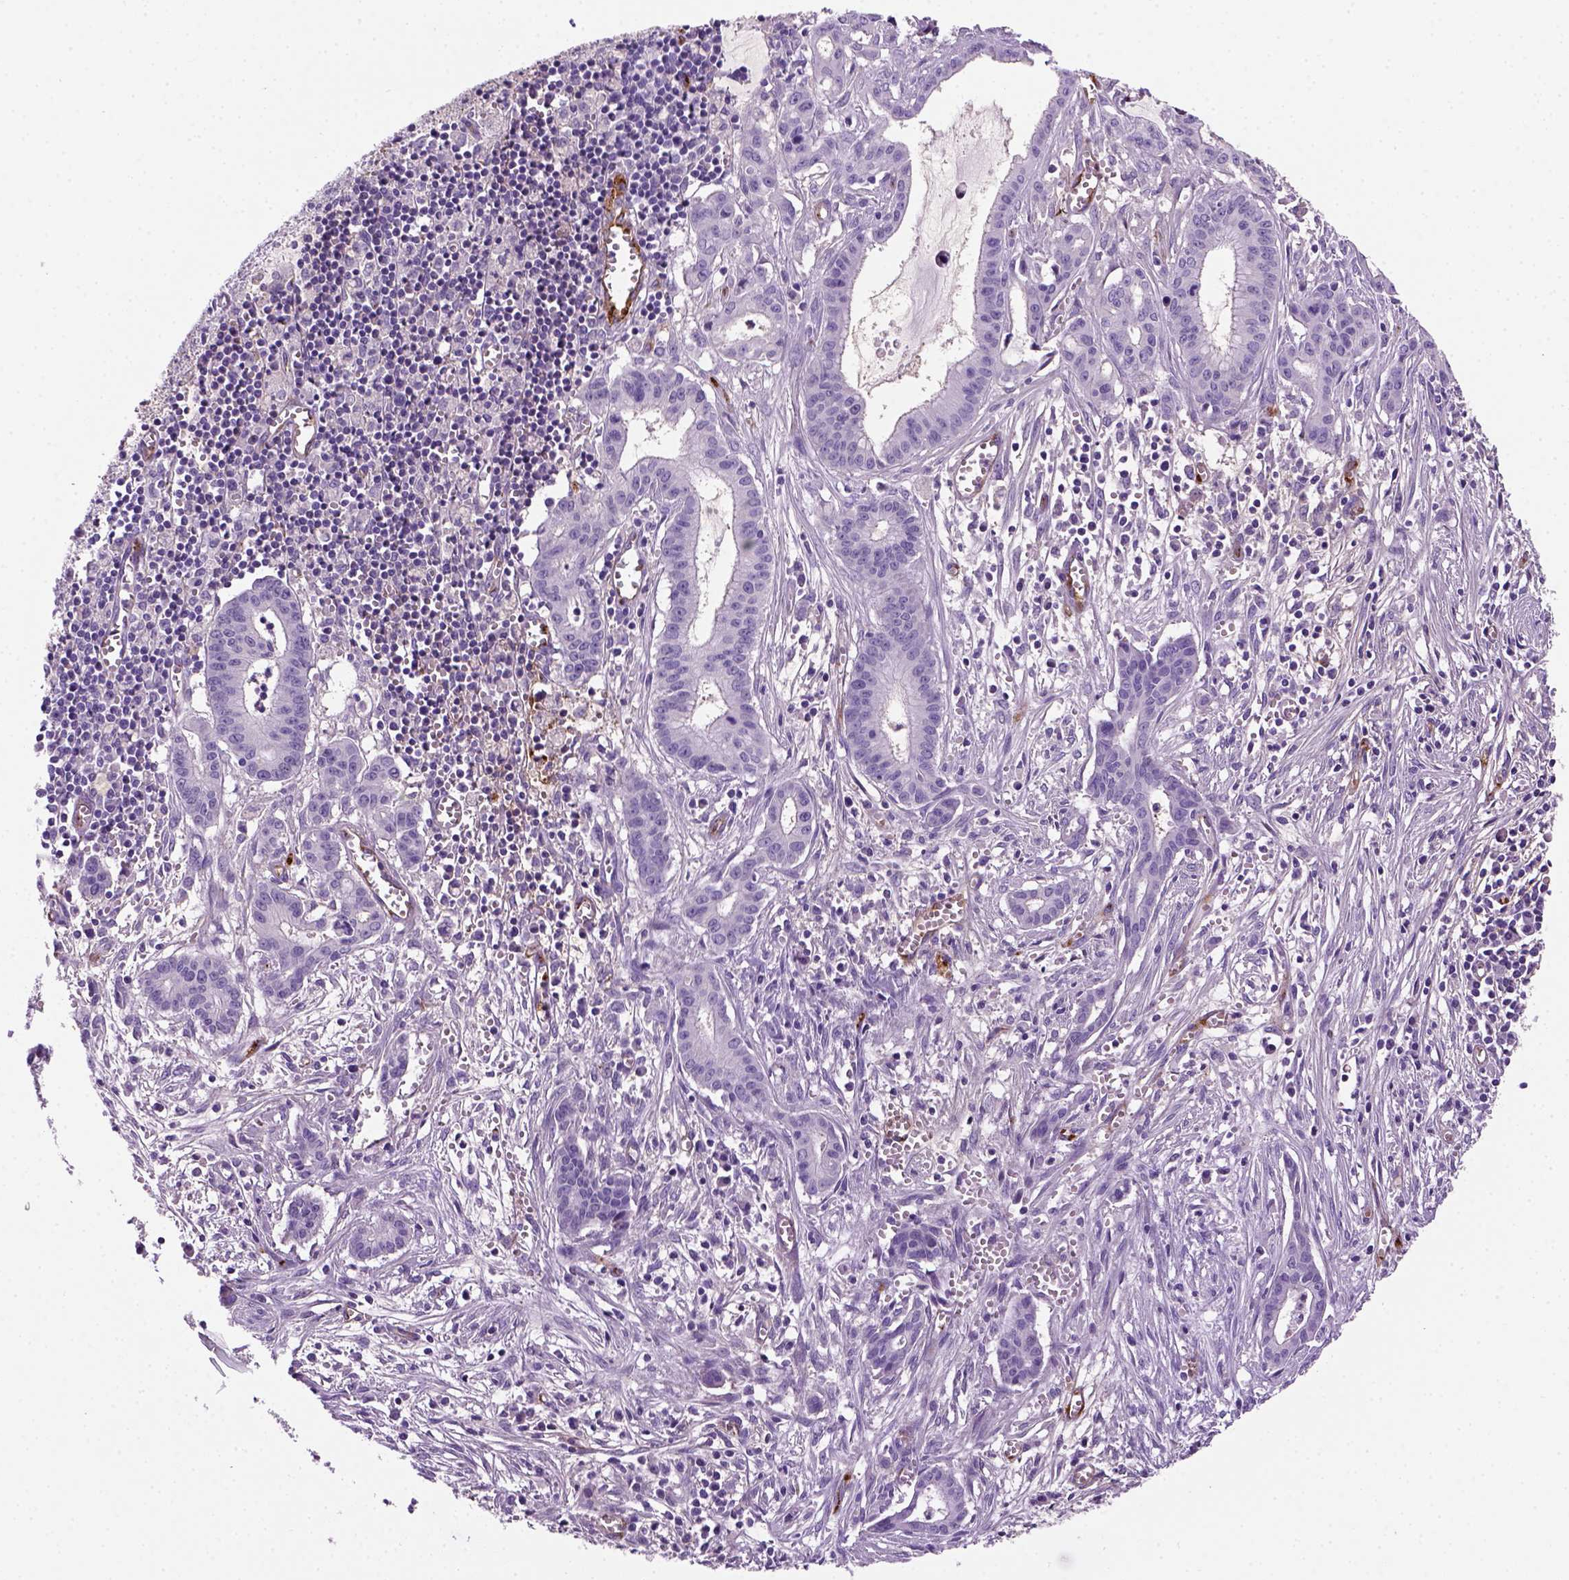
{"staining": {"intensity": "negative", "quantity": "none", "location": "none"}, "tissue": "pancreatic cancer", "cell_type": "Tumor cells", "image_type": "cancer", "snomed": [{"axis": "morphology", "description": "Adenocarcinoma, NOS"}, {"axis": "topography", "description": "Pancreas"}], "caption": "Protein analysis of pancreatic adenocarcinoma demonstrates no significant expression in tumor cells. The staining is performed using DAB (3,3'-diaminobenzidine) brown chromogen with nuclei counter-stained in using hematoxylin.", "gene": "VWF", "patient": {"sex": "male", "age": 48}}